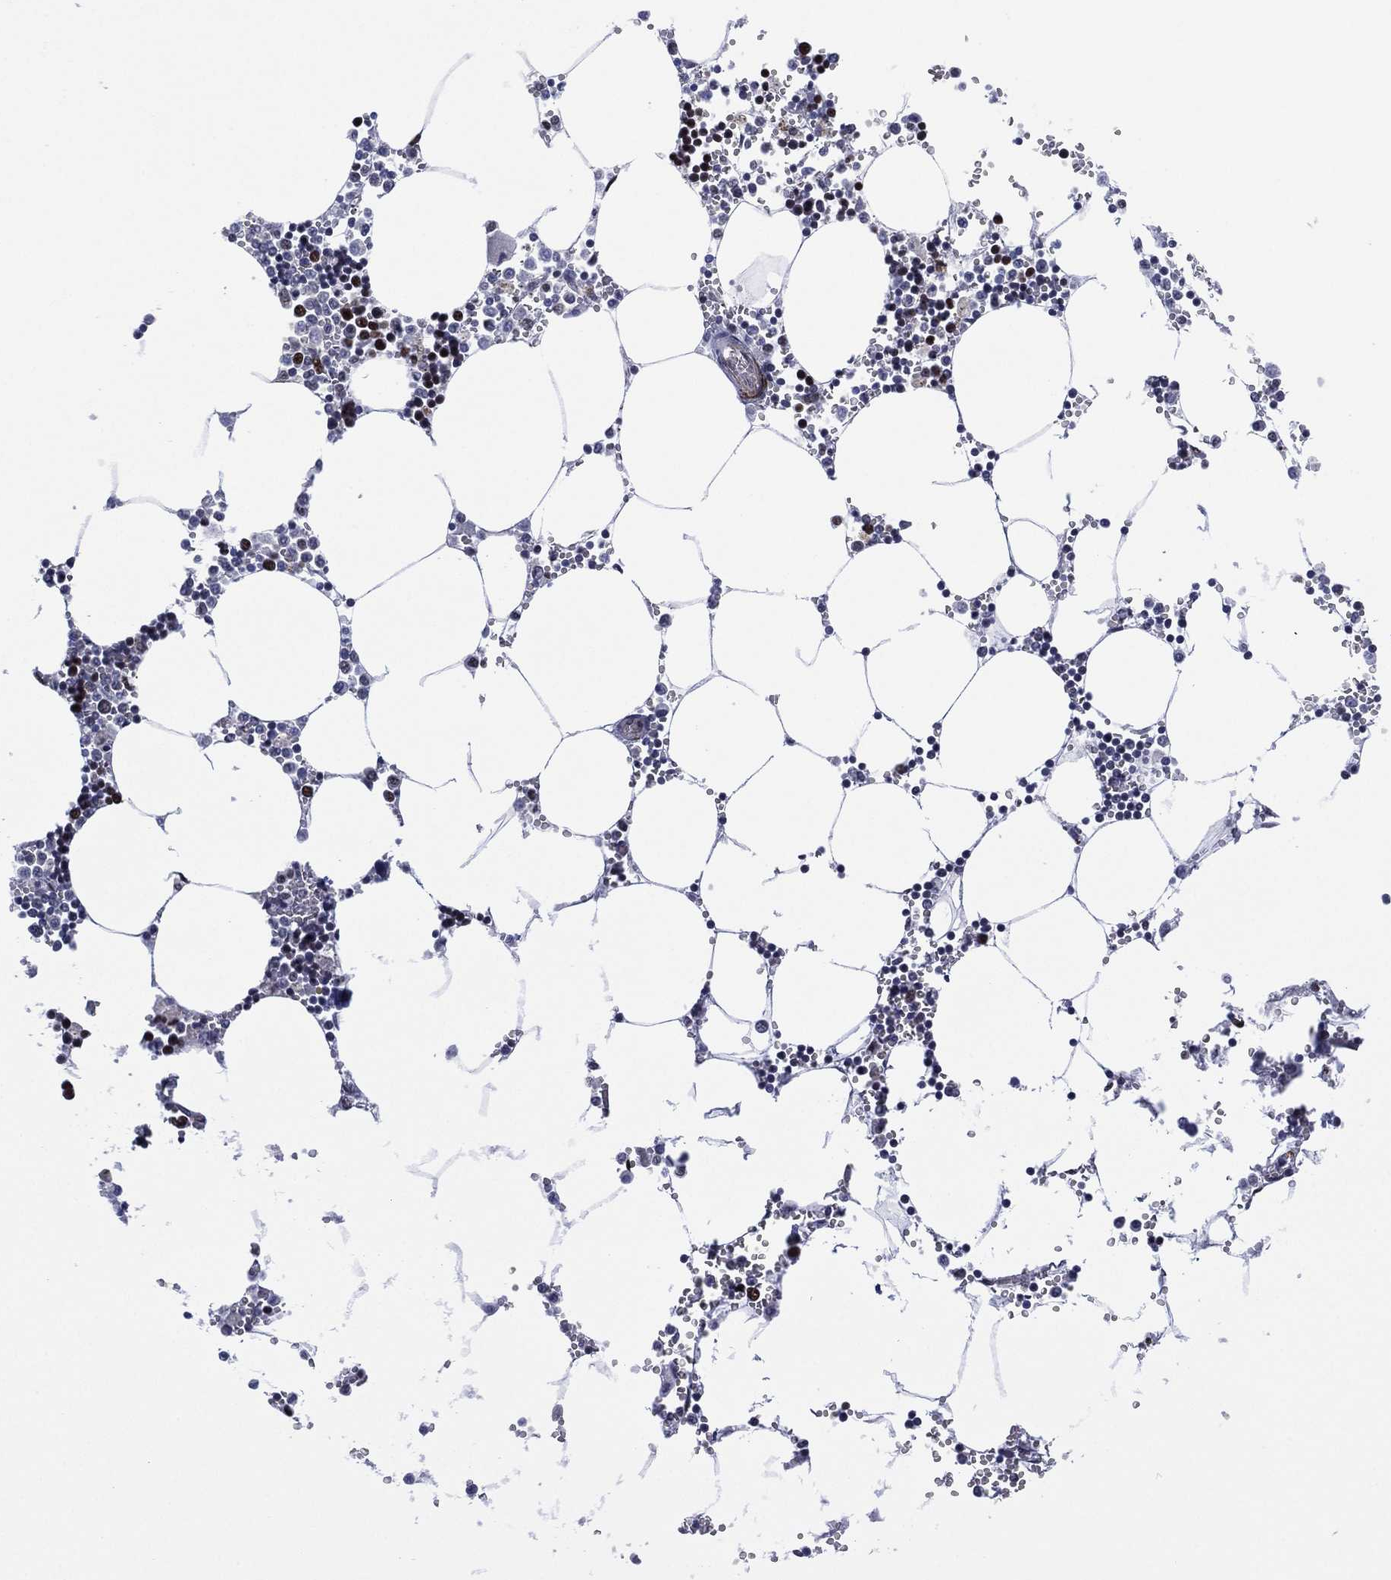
{"staining": {"intensity": "moderate", "quantity": "<25%", "location": "nuclear"}, "tissue": "bone marrow", "cell_type": "Hematopoietic cells", "image_type": "normal", "snomed": [{"axis": "morphology", "description": "Normal tissue, NOS"}, {"axis": "topography", "description": "Bone marrow"}], "caption": "IHC staining of unremarkable bone marrow, which reveals low levels of moderate nuclear staining in about <25% of hematopoietic cells indicating moderate nuclear protein positivity. The staining was performed using DAB (3,3'-diaminobenzidine) (brown) for protein detection and nuclei were counterstained in hematoxylin (blue).", "gene": "GSE1", "patient": {"sex": "male", "age": 54}}